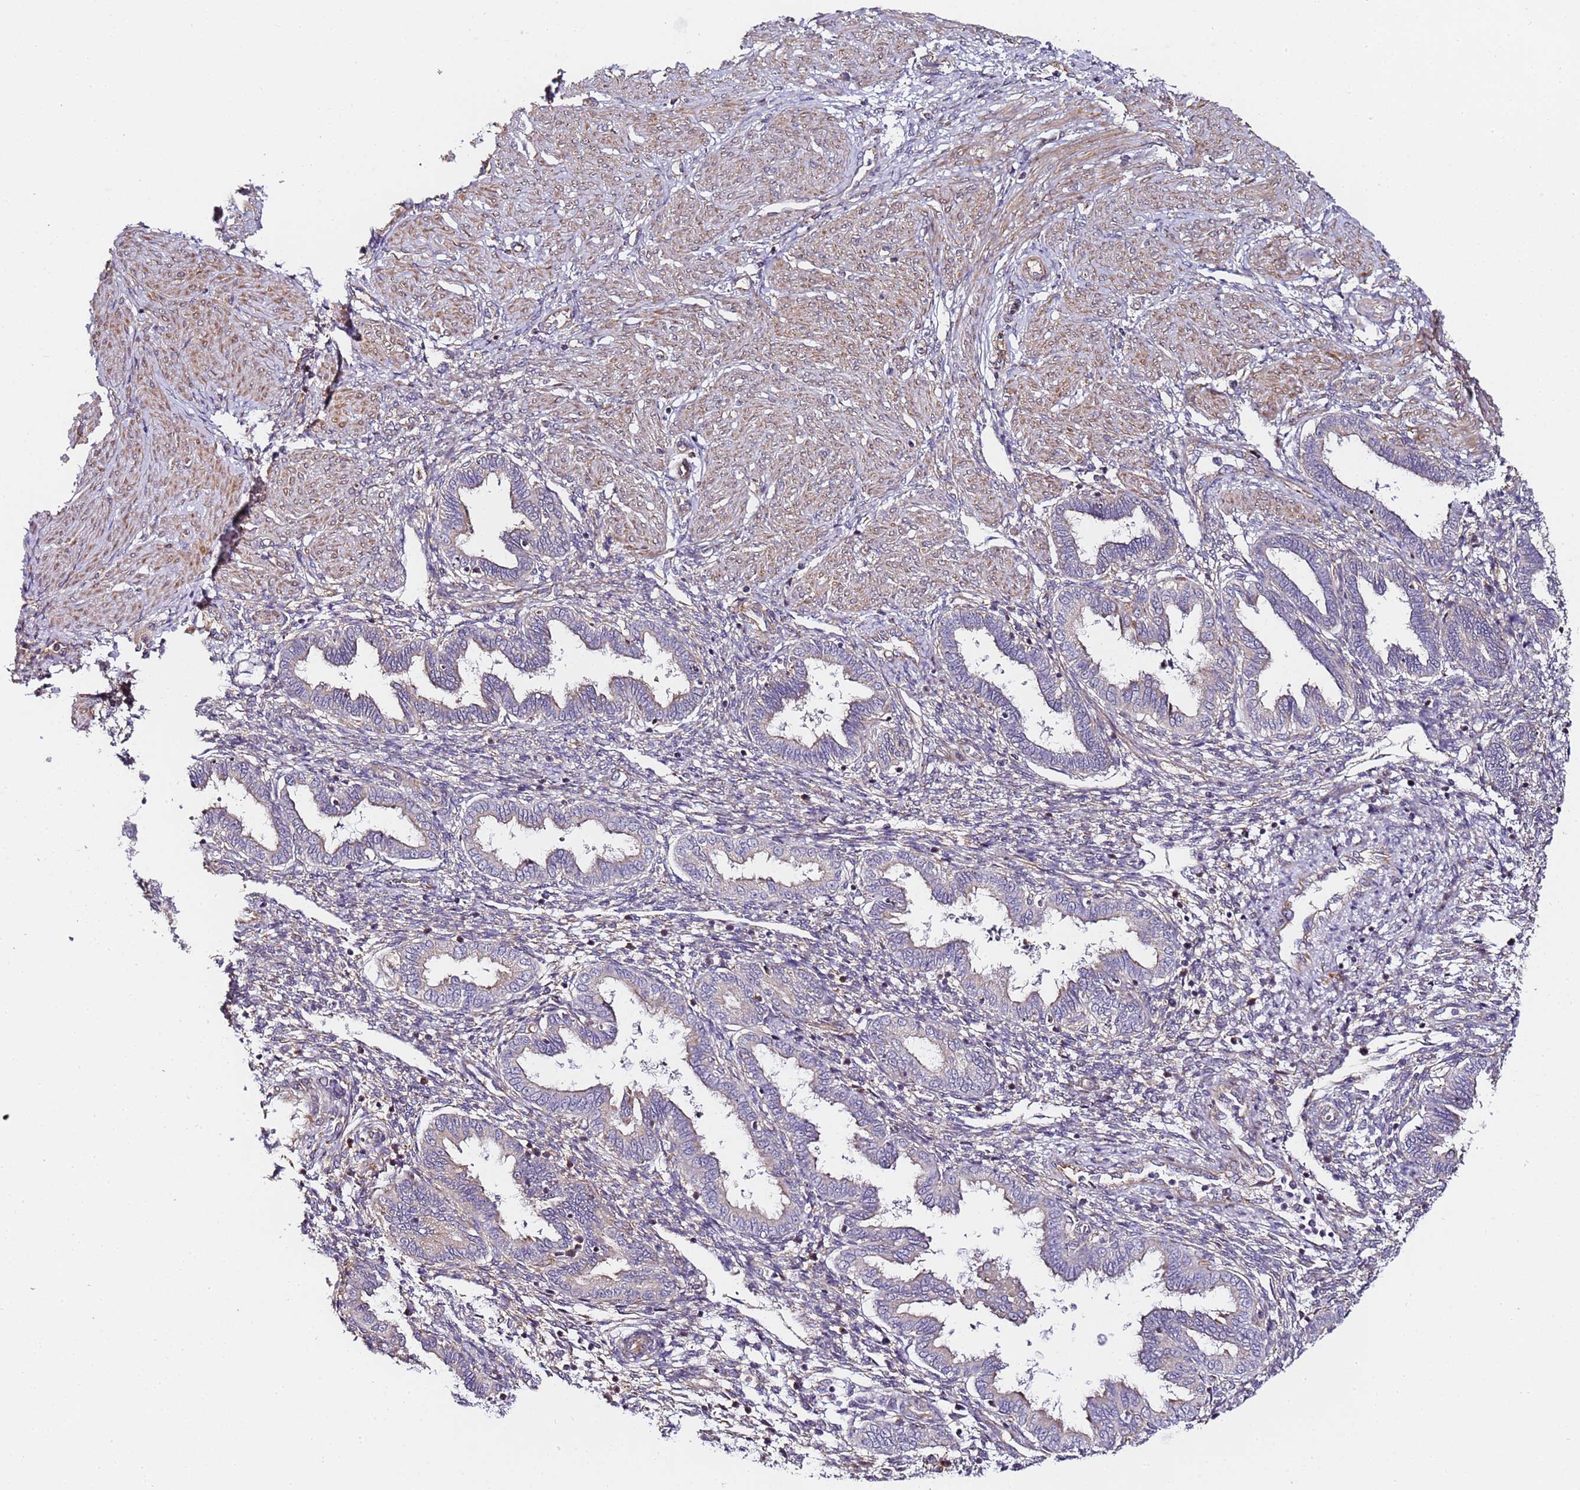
{"staining": {"intensity": "moderate", "quantity": "25%-75%", "location": "cytoplasmic/membranous"}, "tissue": "endometrium", "cell_type": "Cells in endometrial stroma", "image_type": "normal", "snomed": [{"axis": "morphology", "description": "Normal tissue, NOS"}, {"axis": "topography", "description": "Endometrium"}], "caption": "Immunohistochemistry (IHC) histopathology image of benign endometrium: endometrium stained using IHC shows medium levels of moderate protein expression localized specifically in the cytoplasmic/membranous of cells in endometrial stroma, appearing as a cytoplasmic/membranous brown color.", "gene": "RPL13A", "patient": {"sex": "female", "age": 33}}